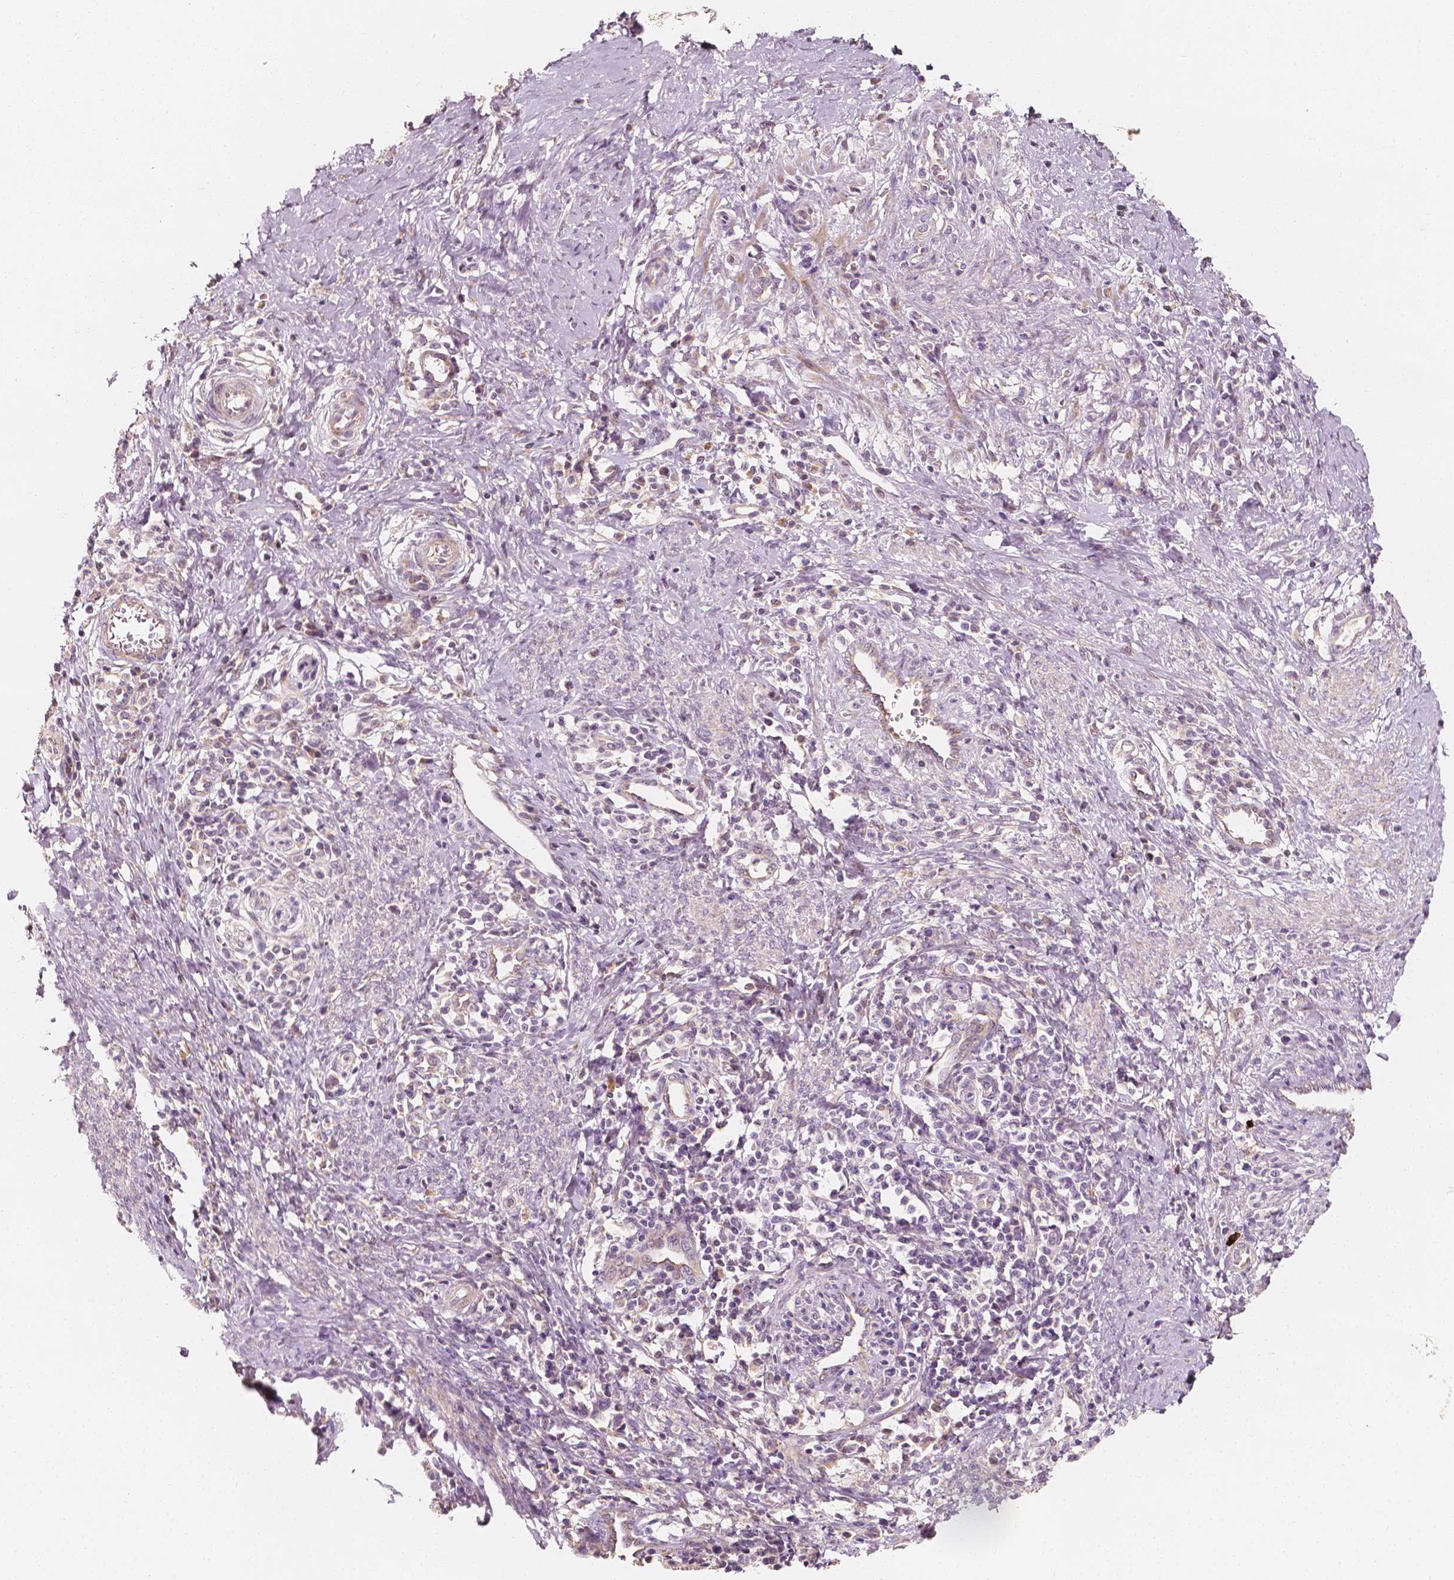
{"staining": {"intensity": "negative", "quantity": "none", "location": "none"}, "tissue": "cervical cancer", "cell_type": "Tumor cells", "image_type": "cancer", "snomed": [{"axis": "morphology", "description": "Squamous cell carcinoma, NOS"}, {"axis": "topography", "description": "Cervix"}], "caption": "Immunohistochemistry (IHC) photomicrograph of cervical squamous cell carcinoma stained for a protein (brown), which demonstrates no staining in tumor cells.", "gene": "SHPK", "patient": {"sex": "female", "age": 35}}